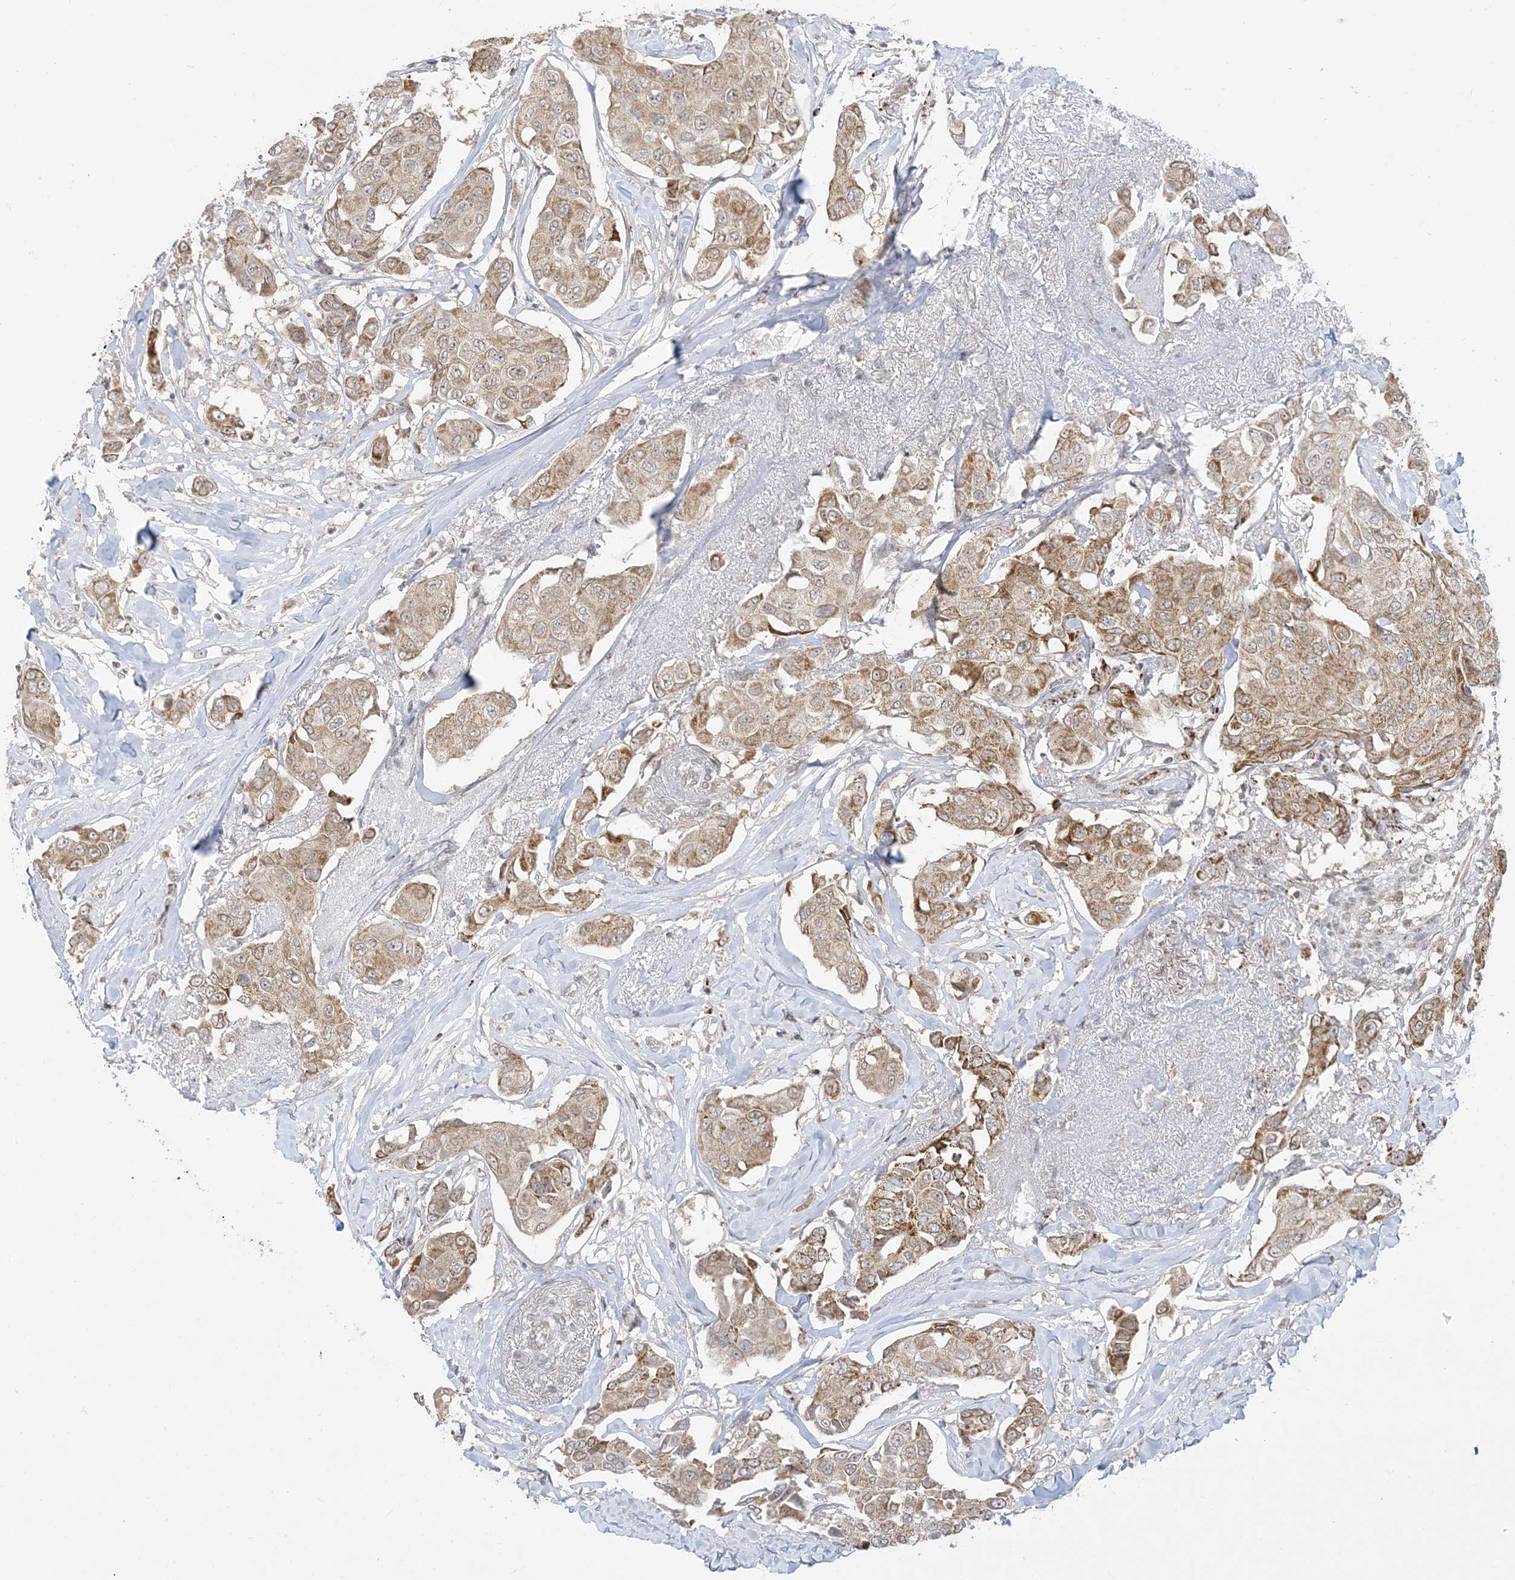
{"staining": {"intensity": "moderate", "quantity": "25%-75%", "location": "cytoplasmic/membranous"}, "tissue": "breast cancer", "cell_type": "Tumor cells", "image_type": "cancer", "snomed": [{"axis": "morphology", "description": "Duct carcinoma"}, {"axis": "topography", "description": "Breast"}], "caption": "About 25%-75% of tumor cells in intraductal carcinoma (breast) demonstrate moderate cytoplasmic/membranous protein positivity as visualized by brown immunohistochemical staining.", "gene": "KANSL3", "patient": {"sex": "female", "age": 80}}